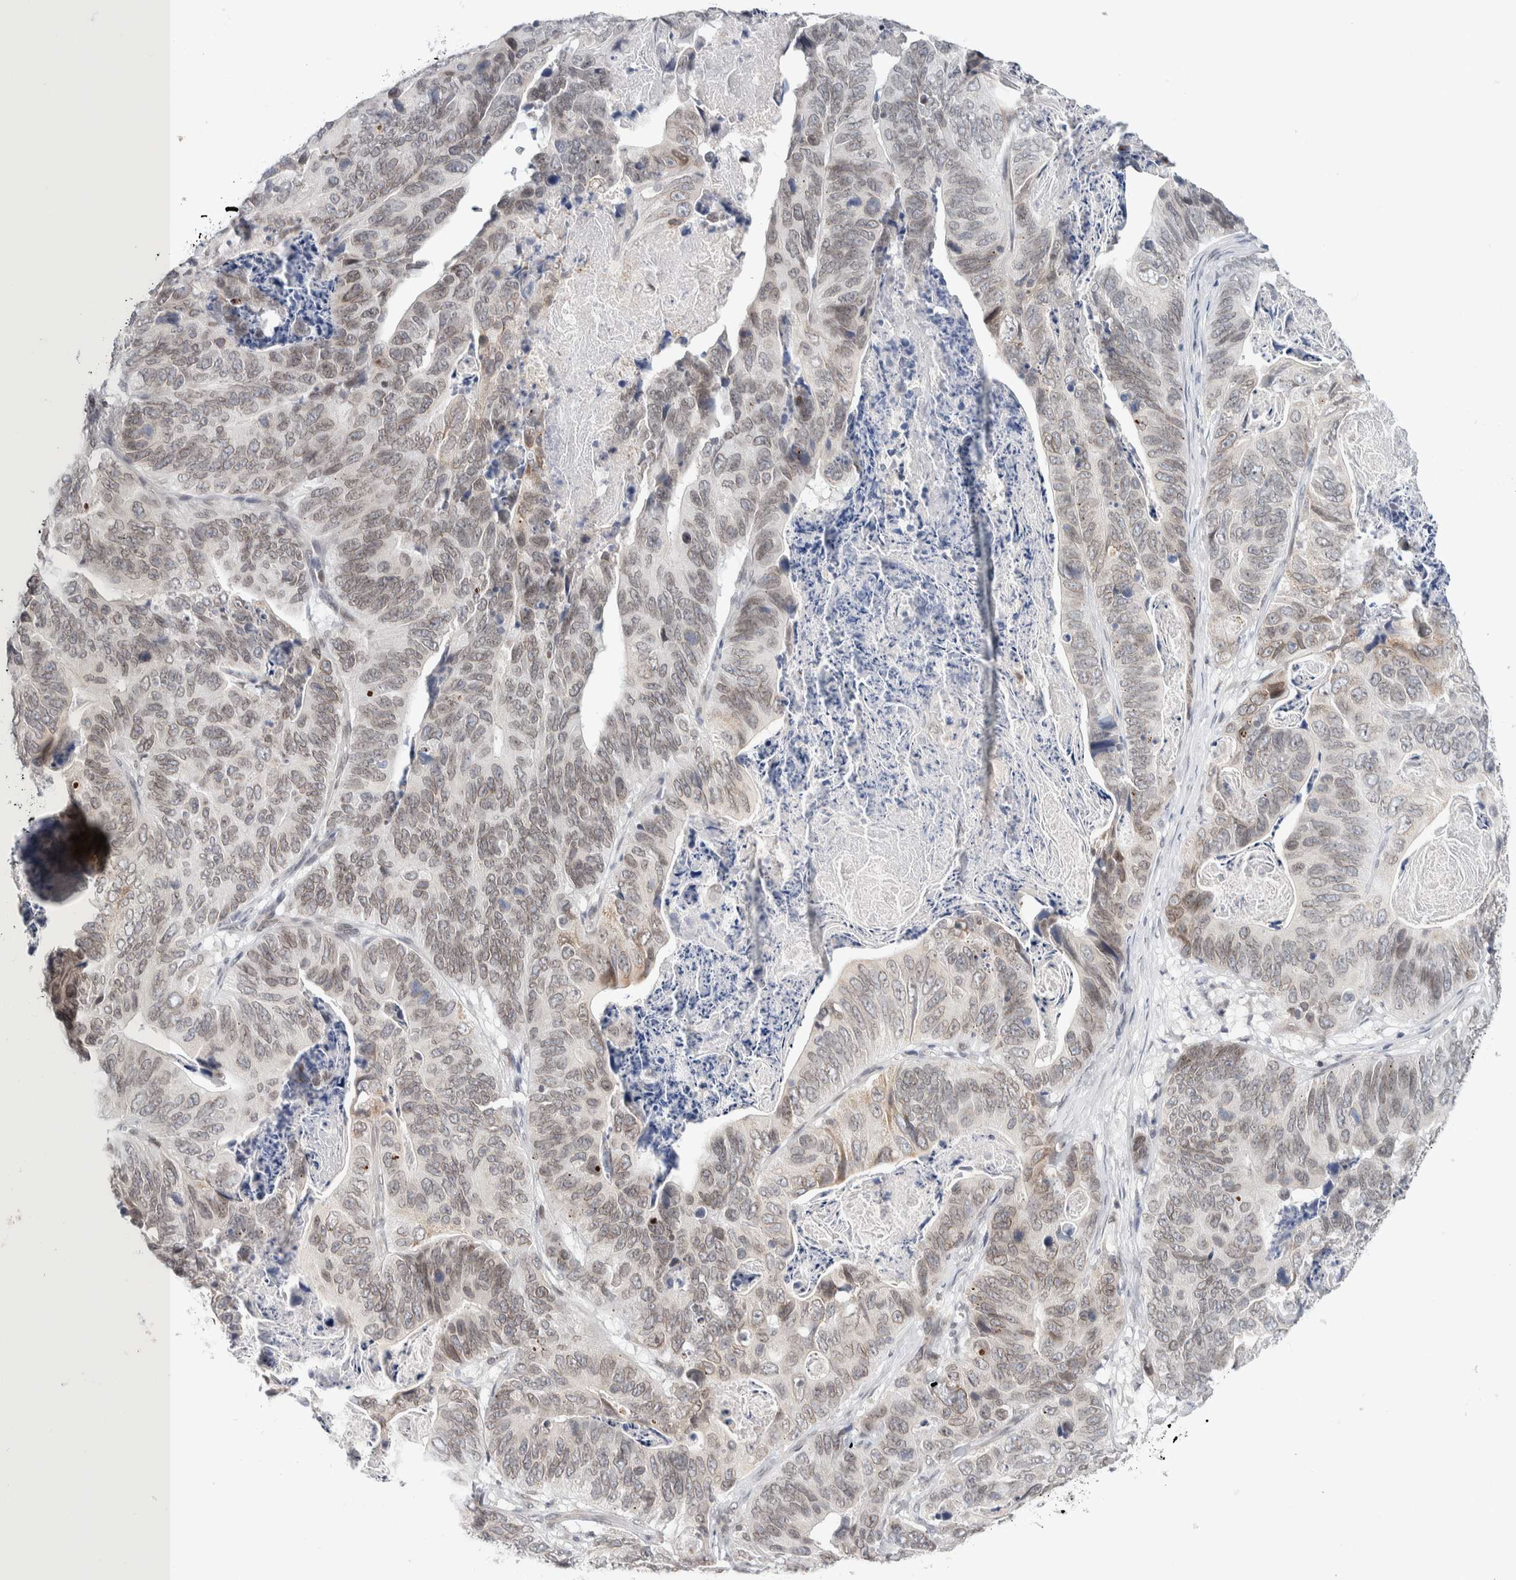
{"staining": {"intensity": "weak", "quantity": ">75%", "location": "cytoplasmic/membranous,nuclear"}, "tissue": "stomach cancer", "cell_type": "Tumor cells", "image_type": "cancer", "snomed": [{"axis": "morphology", "description": "Normal tissue, NOS"}, {"axis": "morphology", "description": "Adenocarcinoma, NOS"}, {"axis": "topography", "description": "Stomach"}], "caption": "Immunohistochemical staining of human stomach cancer displays low levels of weak cytoplasmic/membranous and nuclear protein staining in about >75% of tumor cells.", "gene": "CRAT", "patient": {"sex": "female", "age": 89}}